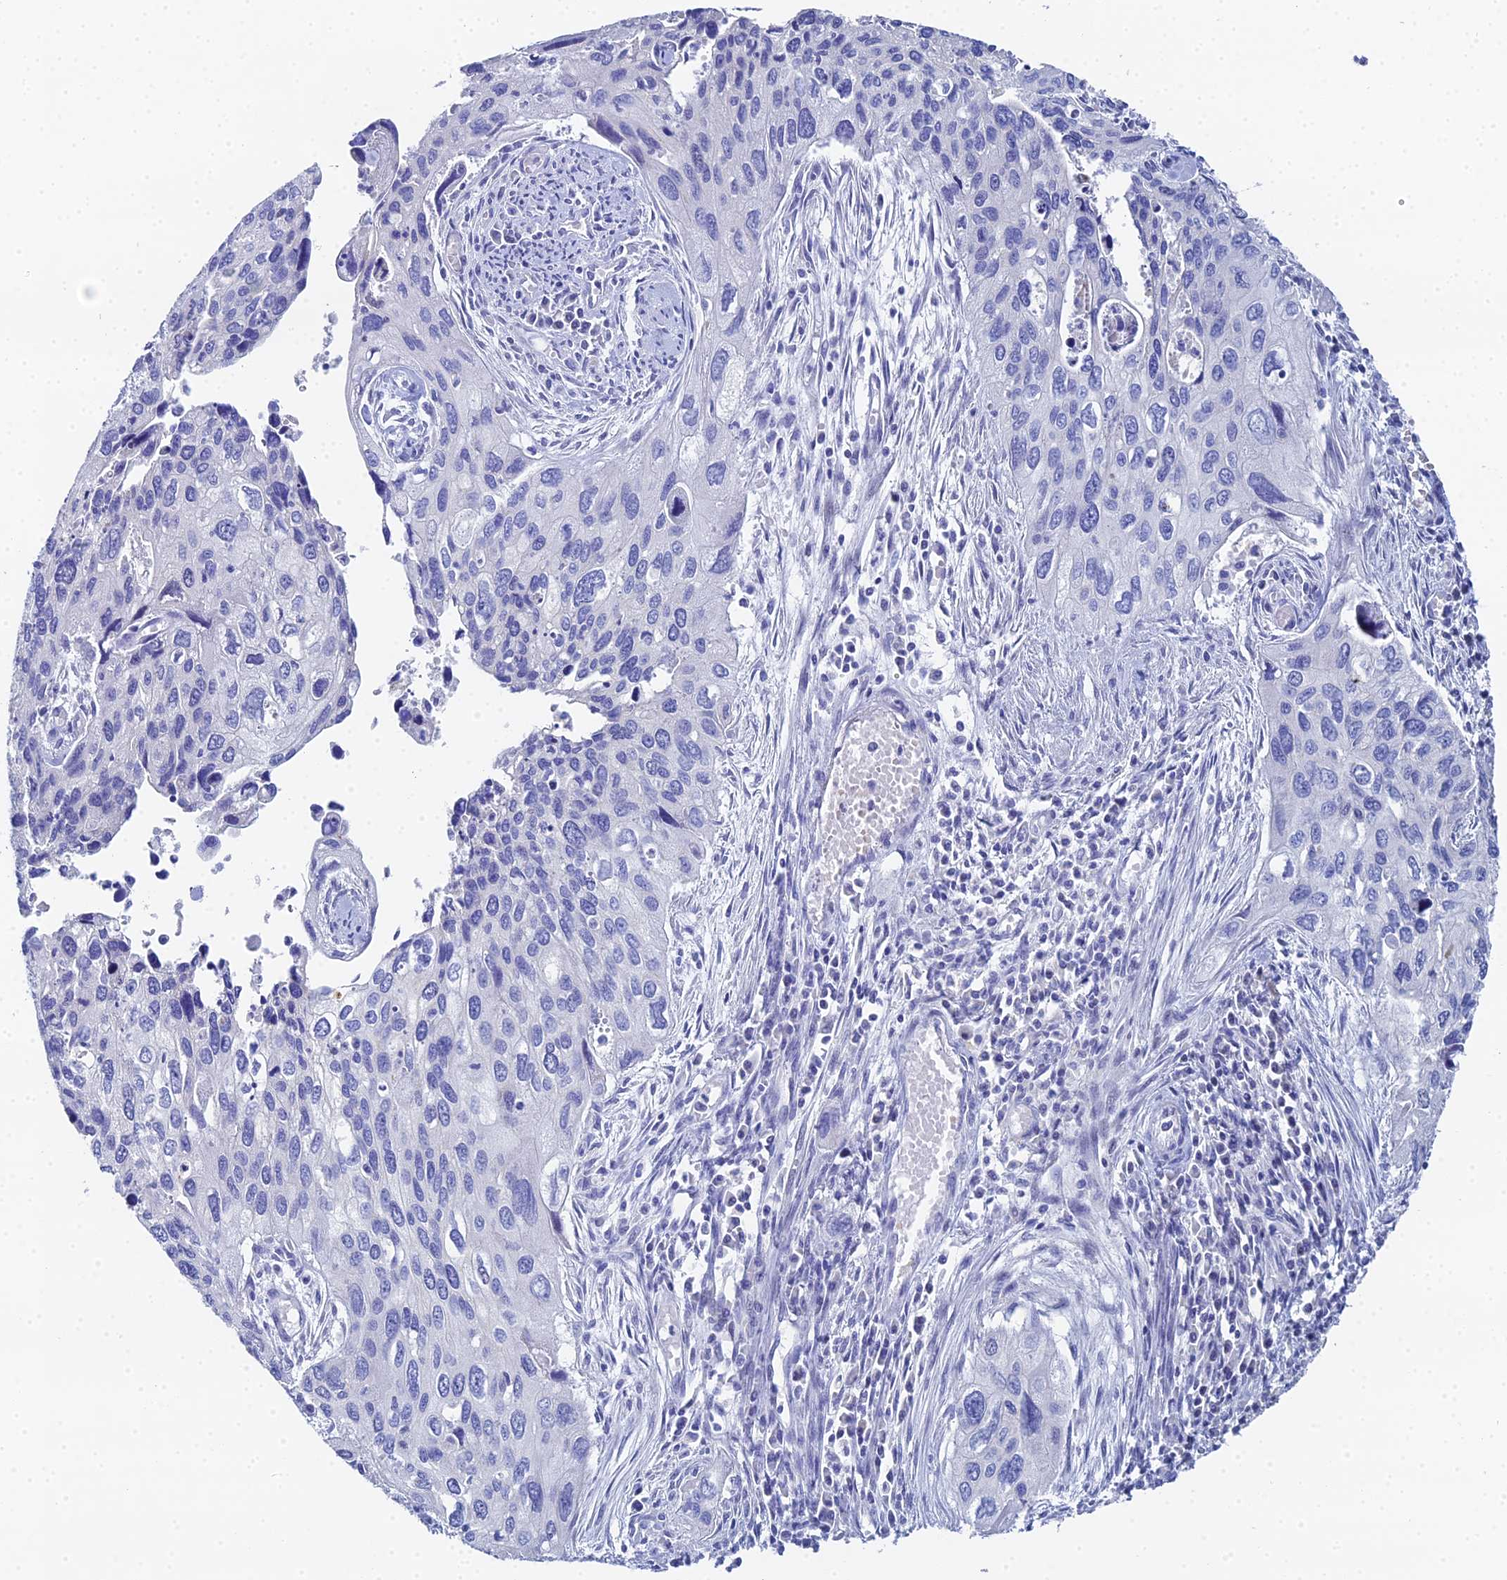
{"staining": {"intensity": "negative", "quantity": "none", "location": "none"}, "tissue": "cervical cancer", "cell_type": "Tumor cells", "image_type": "cancer", "snomed": [{"axis": "morphology", "description": "Squamous cell carcinoma, NOS"}, {"axis": "topography", "description": "Cervix"}], "caption": "An image of human cervical squamous cell carcinoma is negative for staining in tumor cells. (DAB immunohistochemistry visualized using brightfield microscopy, high magnification).", "gene": "OCM", "patient": {"sex": "female", "age": 55}}